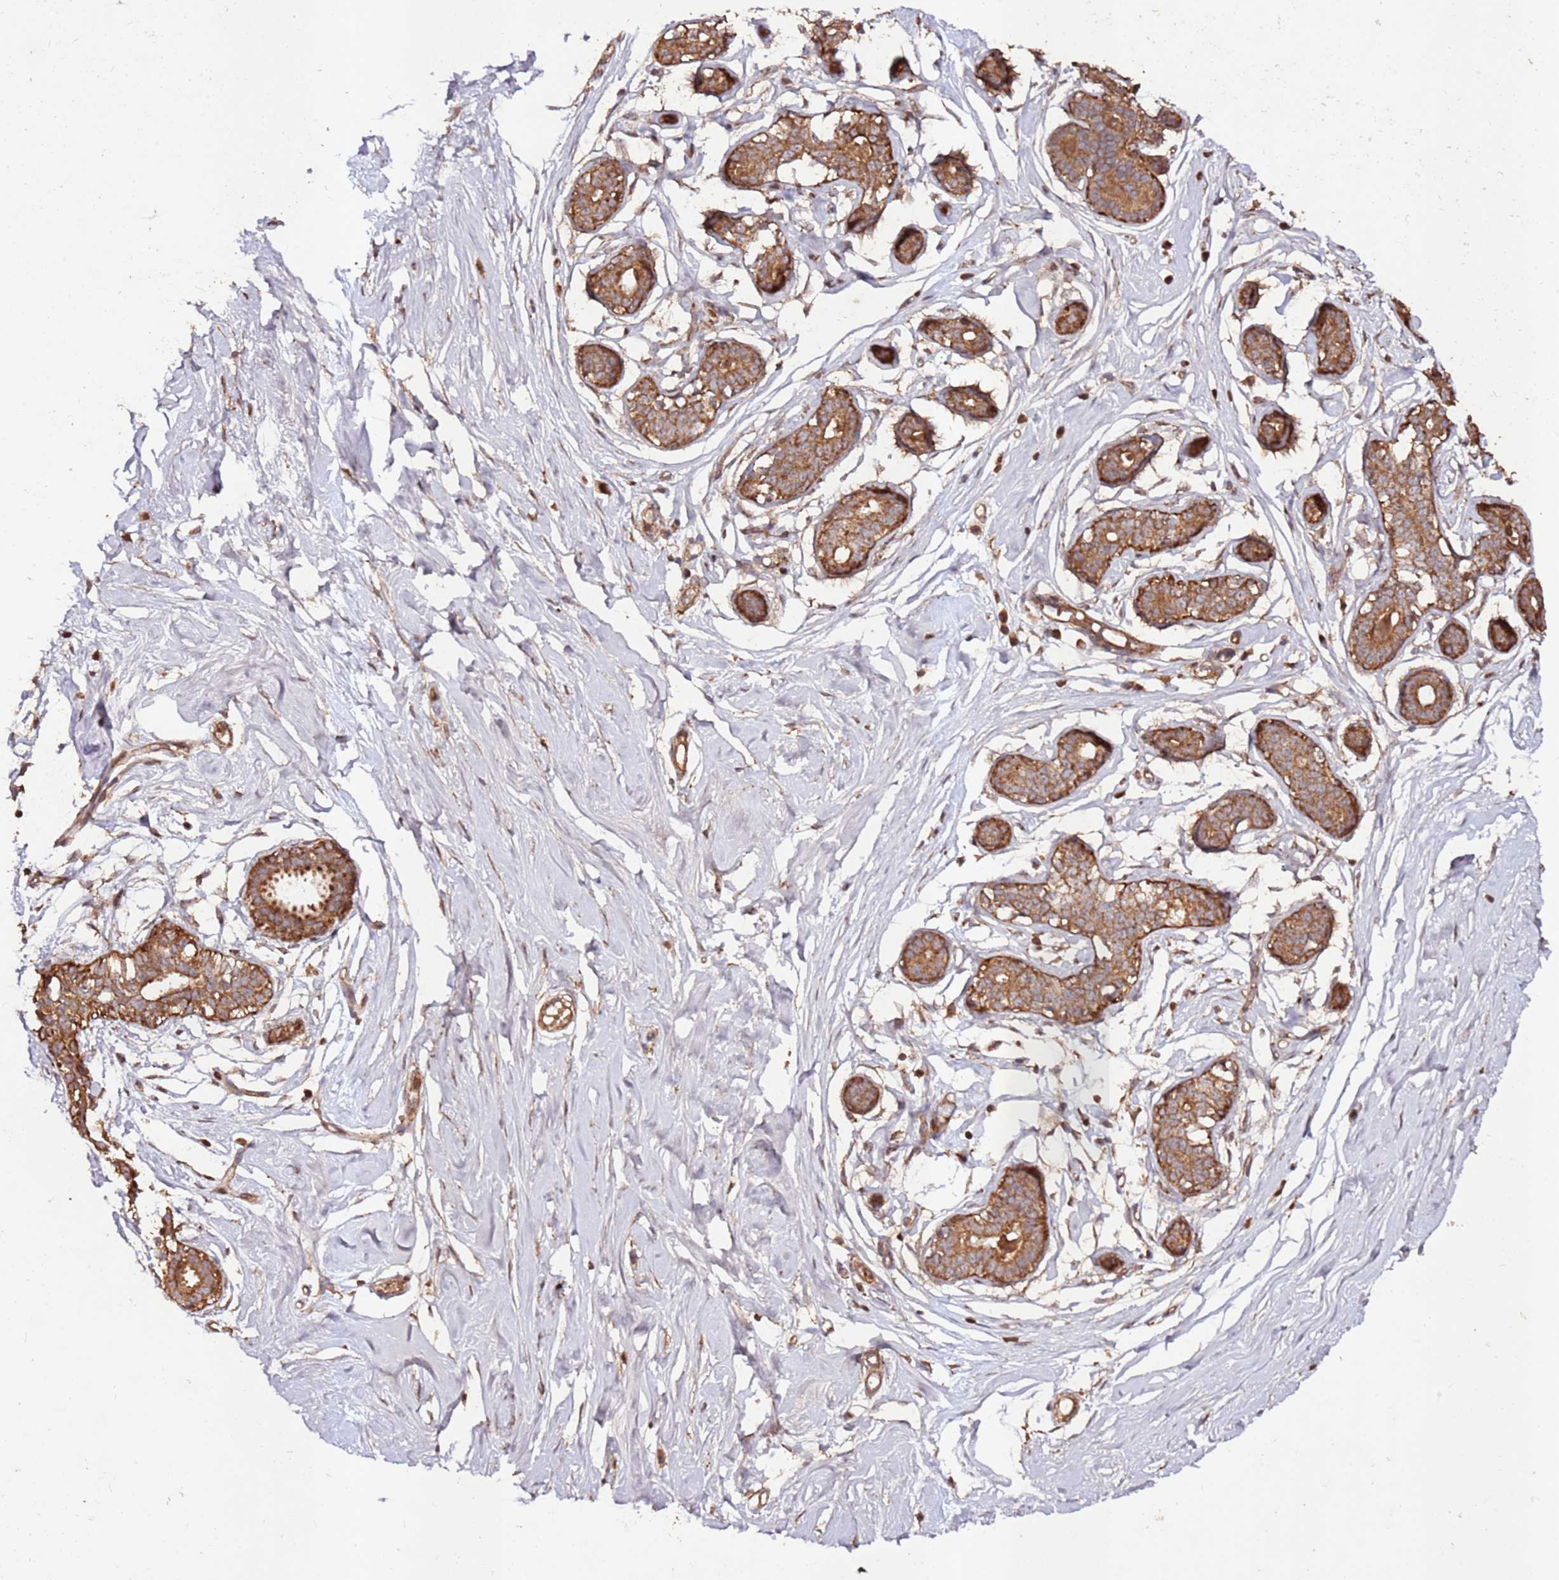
{"staining": {"intensity": "moderate", "quantity": ">75%", "location": "cytoplasmic/membranous"}, "tissue": "breast", "cell_type": "Adipocytes", "image_type": "normal", "snomed": [{"axis": "morphology", "description": "Normal tissue, NOS"}, {"axis": "morphology", "description": "Adenoma, NOS"}, {"axis": "topography", "description": "Breast"}], "caption": "Benign breast exhibits moderate cytoplasmic/membranous positivity in approximately >75% of adipocytes.", "gene": "FAM186A", "patient": {"sex": "female", "age": 23}}